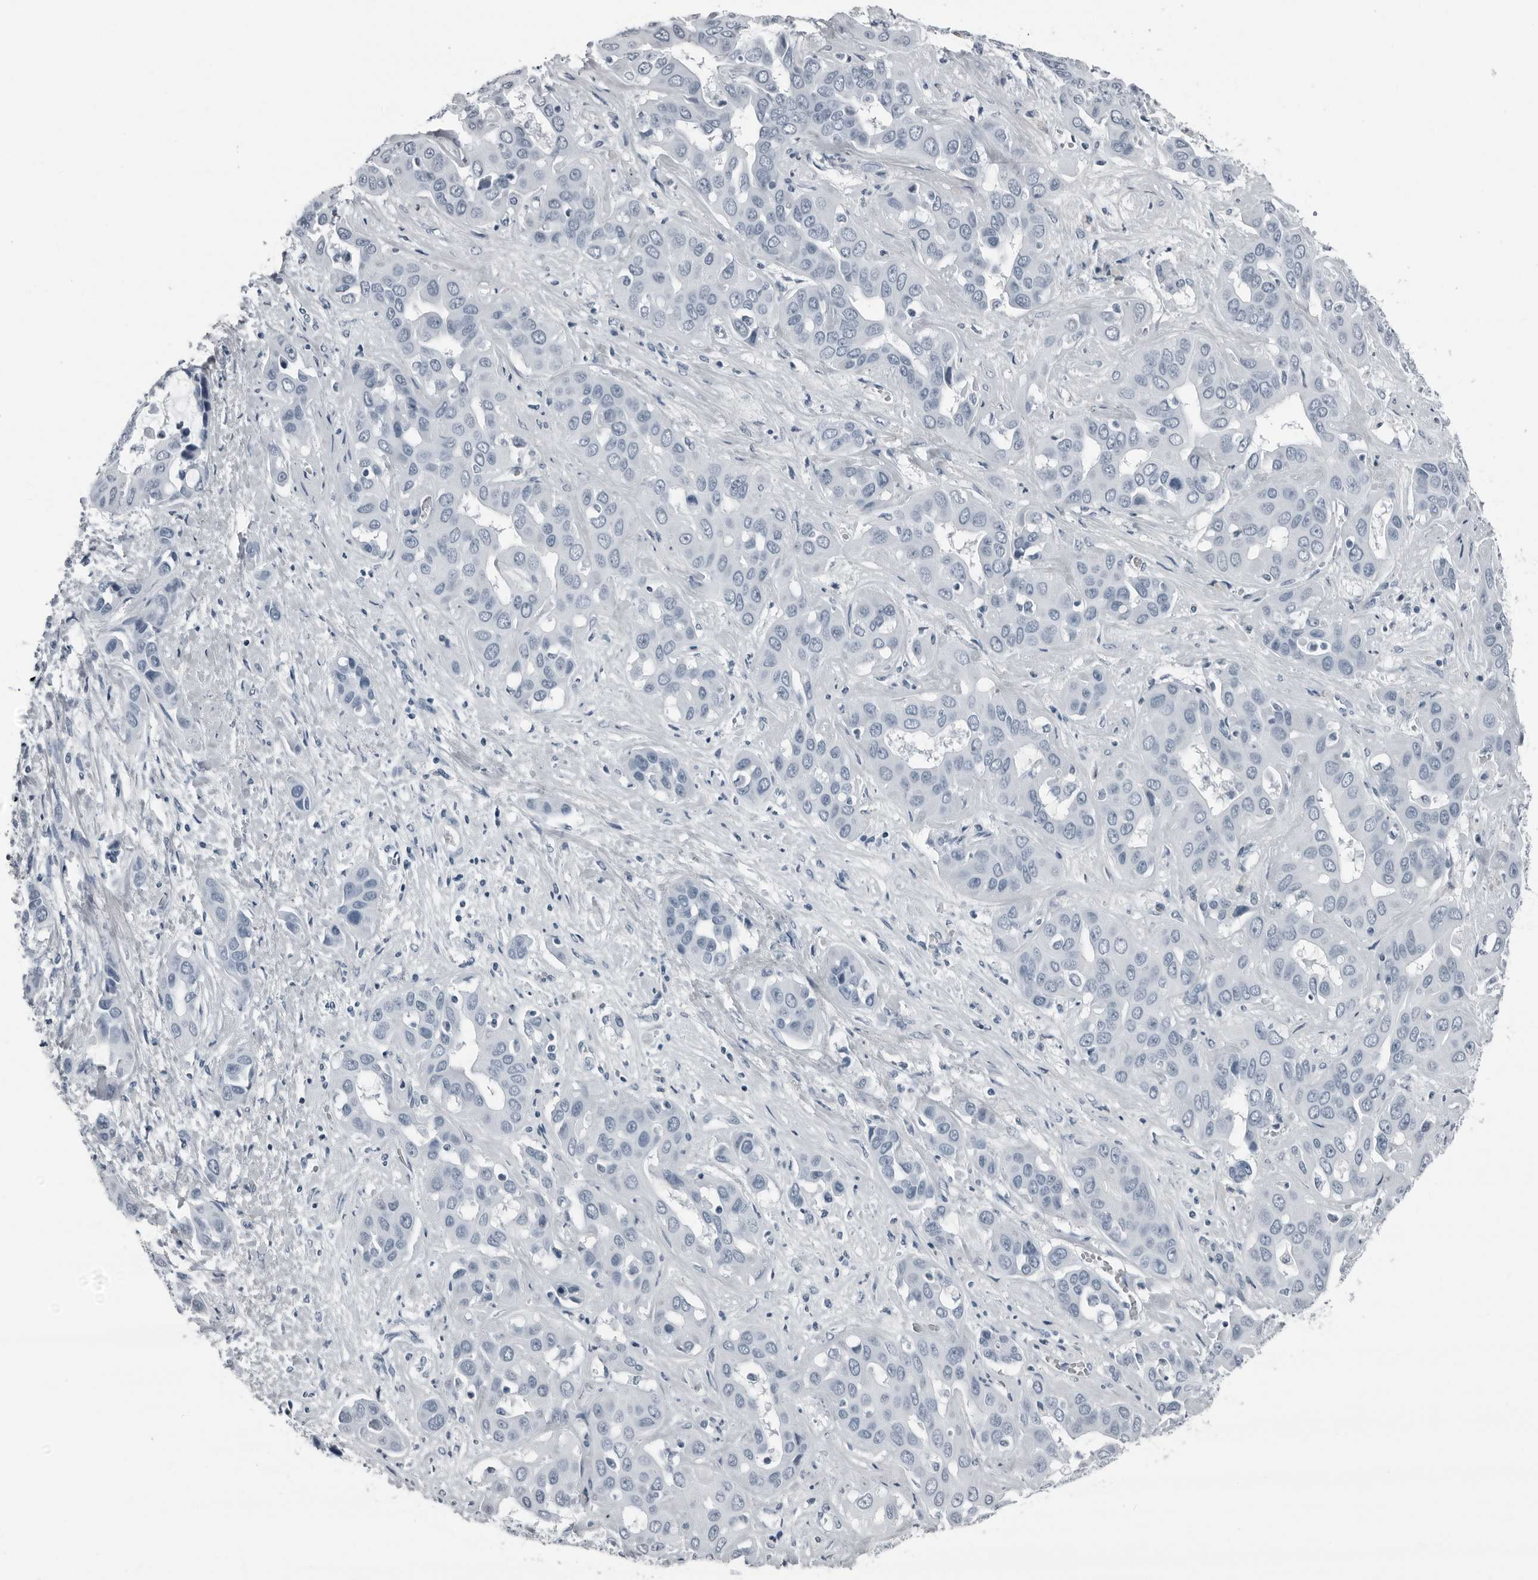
{"staining": {"intensity": "negative", "quantity": "none", "location": "none"}, "tissue": "liver cancer", "cell_type": "Tumor cells", "image_type": "cancer", "snomed": [{"axis": "morphology", "description": "Cholangiocarcinoma"}, {"axis": "topography", "description": "Liver"}], "caption": "This is an immunohistochemistry (IHC) micrograph of liver cancer. There is no positivity in tumor cells.", "gene": "PRSS1", "patient": {"sex": "female", "age": 52}}